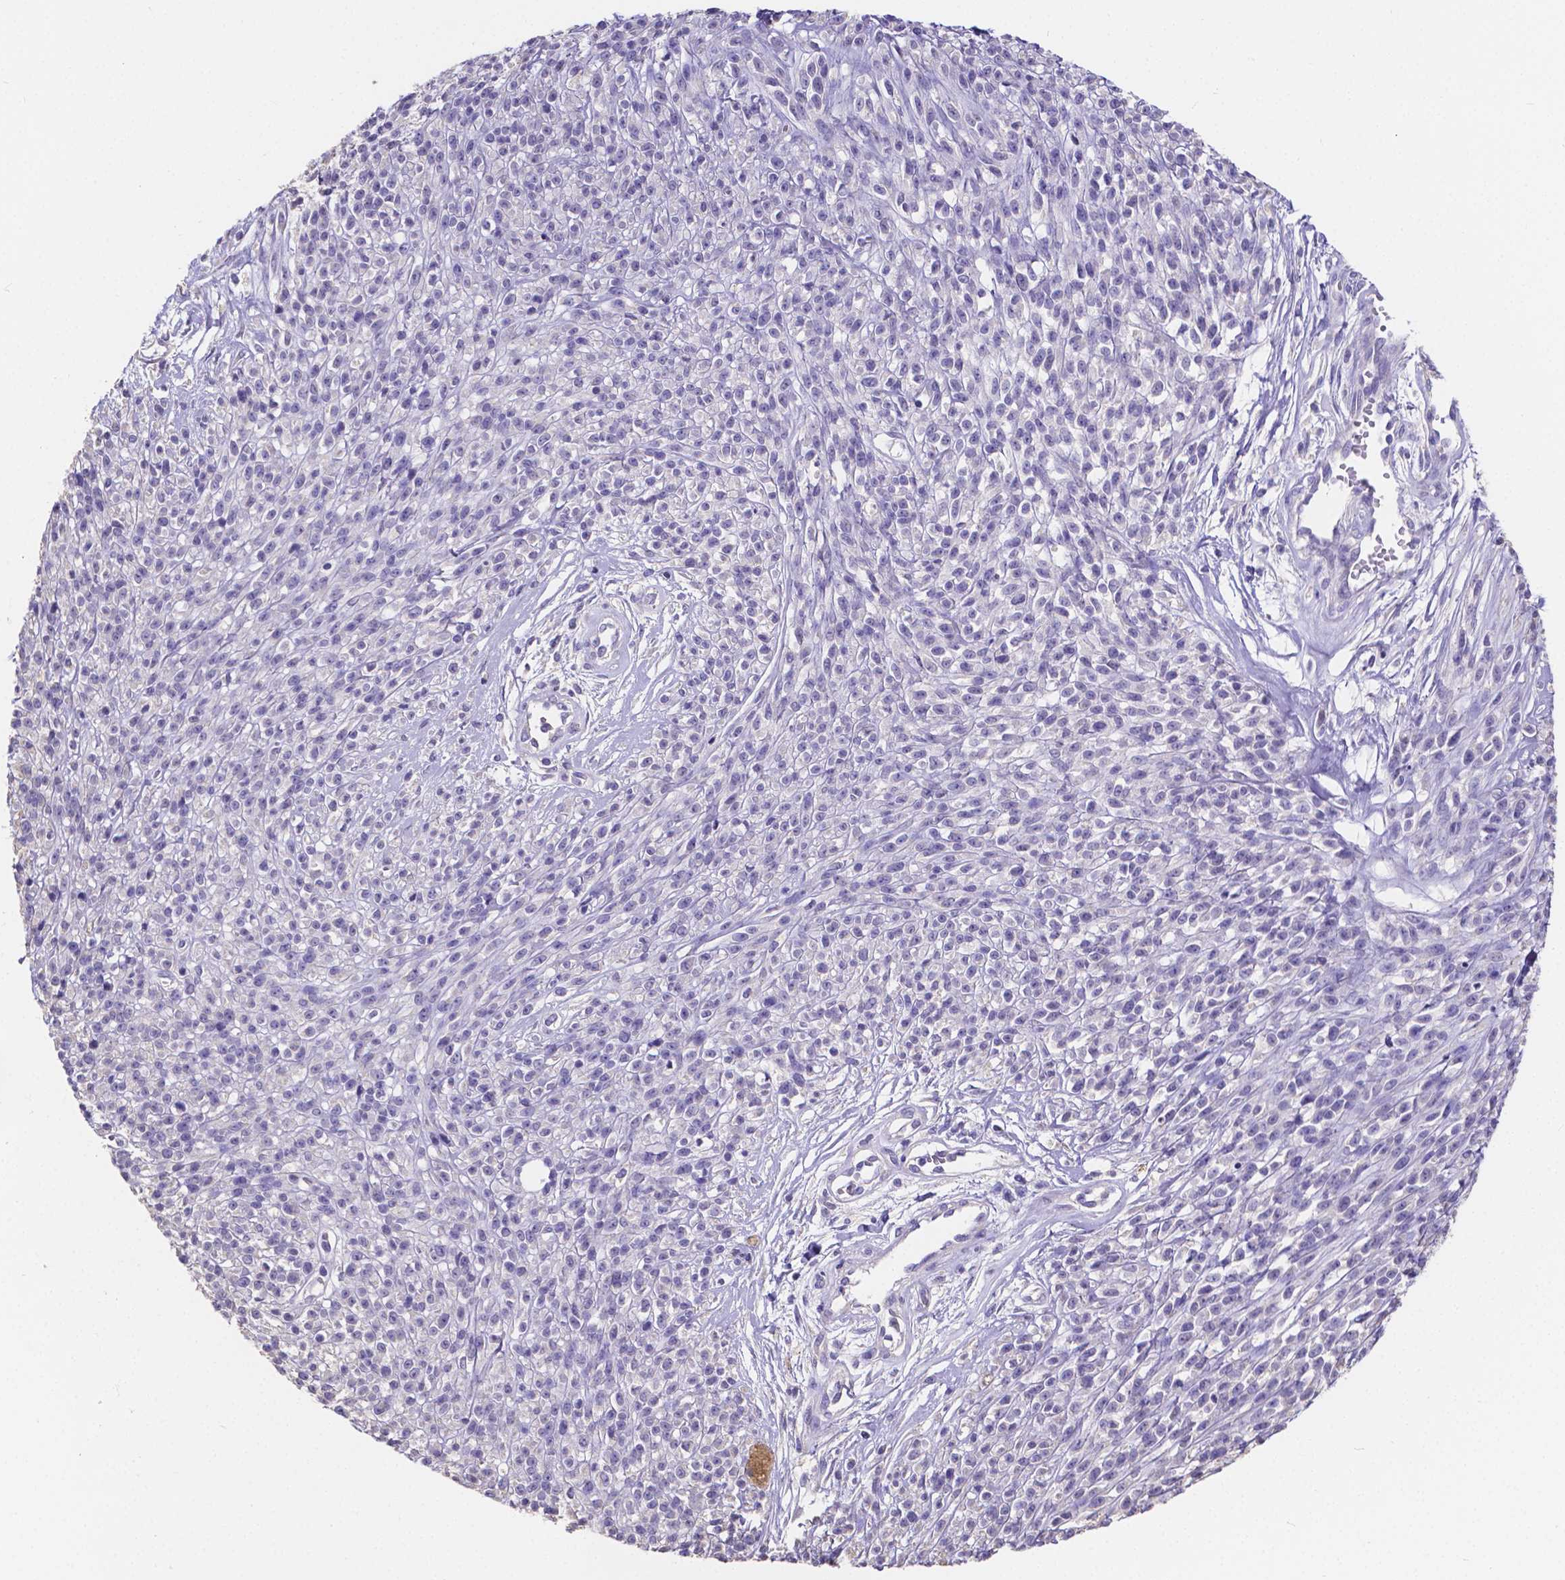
{"staining": {"intensity": "negative", "quantity": "none", "location": "none"}, "tissue": "melanoma", "cell_type": "Tumor cells", "image_type": "cancer", "snomed": [{"axis": "morphology", "description": "Malignant melanoma, NOS"}, {"axis": "topography", "description": "Skin"}, {"axis": "topography", "description": "Skin of trunk"}], "caption": "A histopathology image of human melanoma is negative for staining in tumor cells.", "gene": "ATP6V1D", "patient": {"sex": "male", "age": 74}}